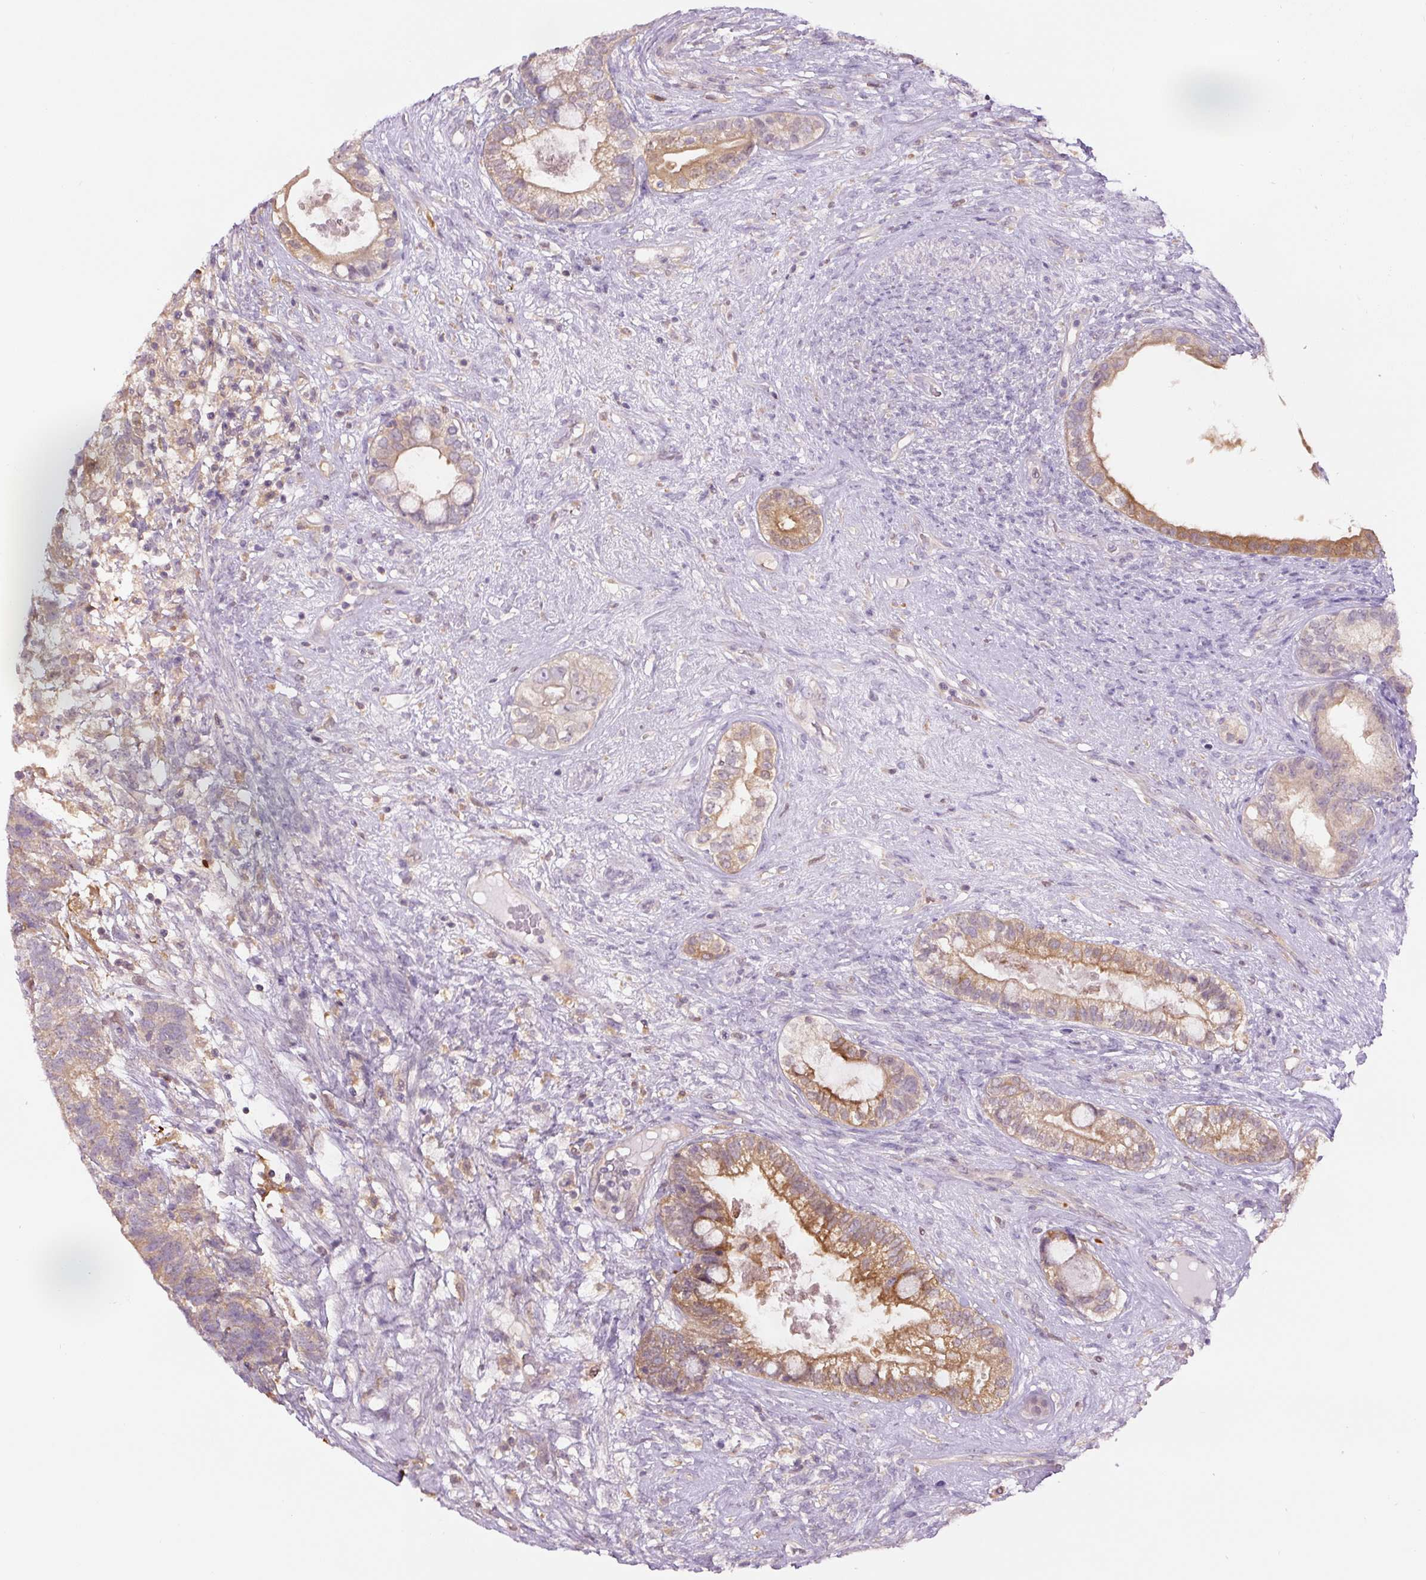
{"staining": {"intensity": "moderate", "quantity": "25%-75%", "location": "cytoplasmic/membranous"}, "tissue": "testis cancer", "cell_type": "Tumor cells", "image_type": "cancer", "snomed": [{"axis": "morphology", "description": "Seminoma, NOS"}, {"axis": "morphology", "description": "Carcinoma, Embryonal, NOS"}, {"axis": "topography", "description": "Testis"}], "caption": "Immunohistochemistry (DAB) staining of human testis cancer (seminoma) shows moderate cytoplasmic/membranous protein positivity in approximately 25%-75% of tumor cells.", "gene": "SPSB2", "patient": {"sex": "male", "age": 41}}